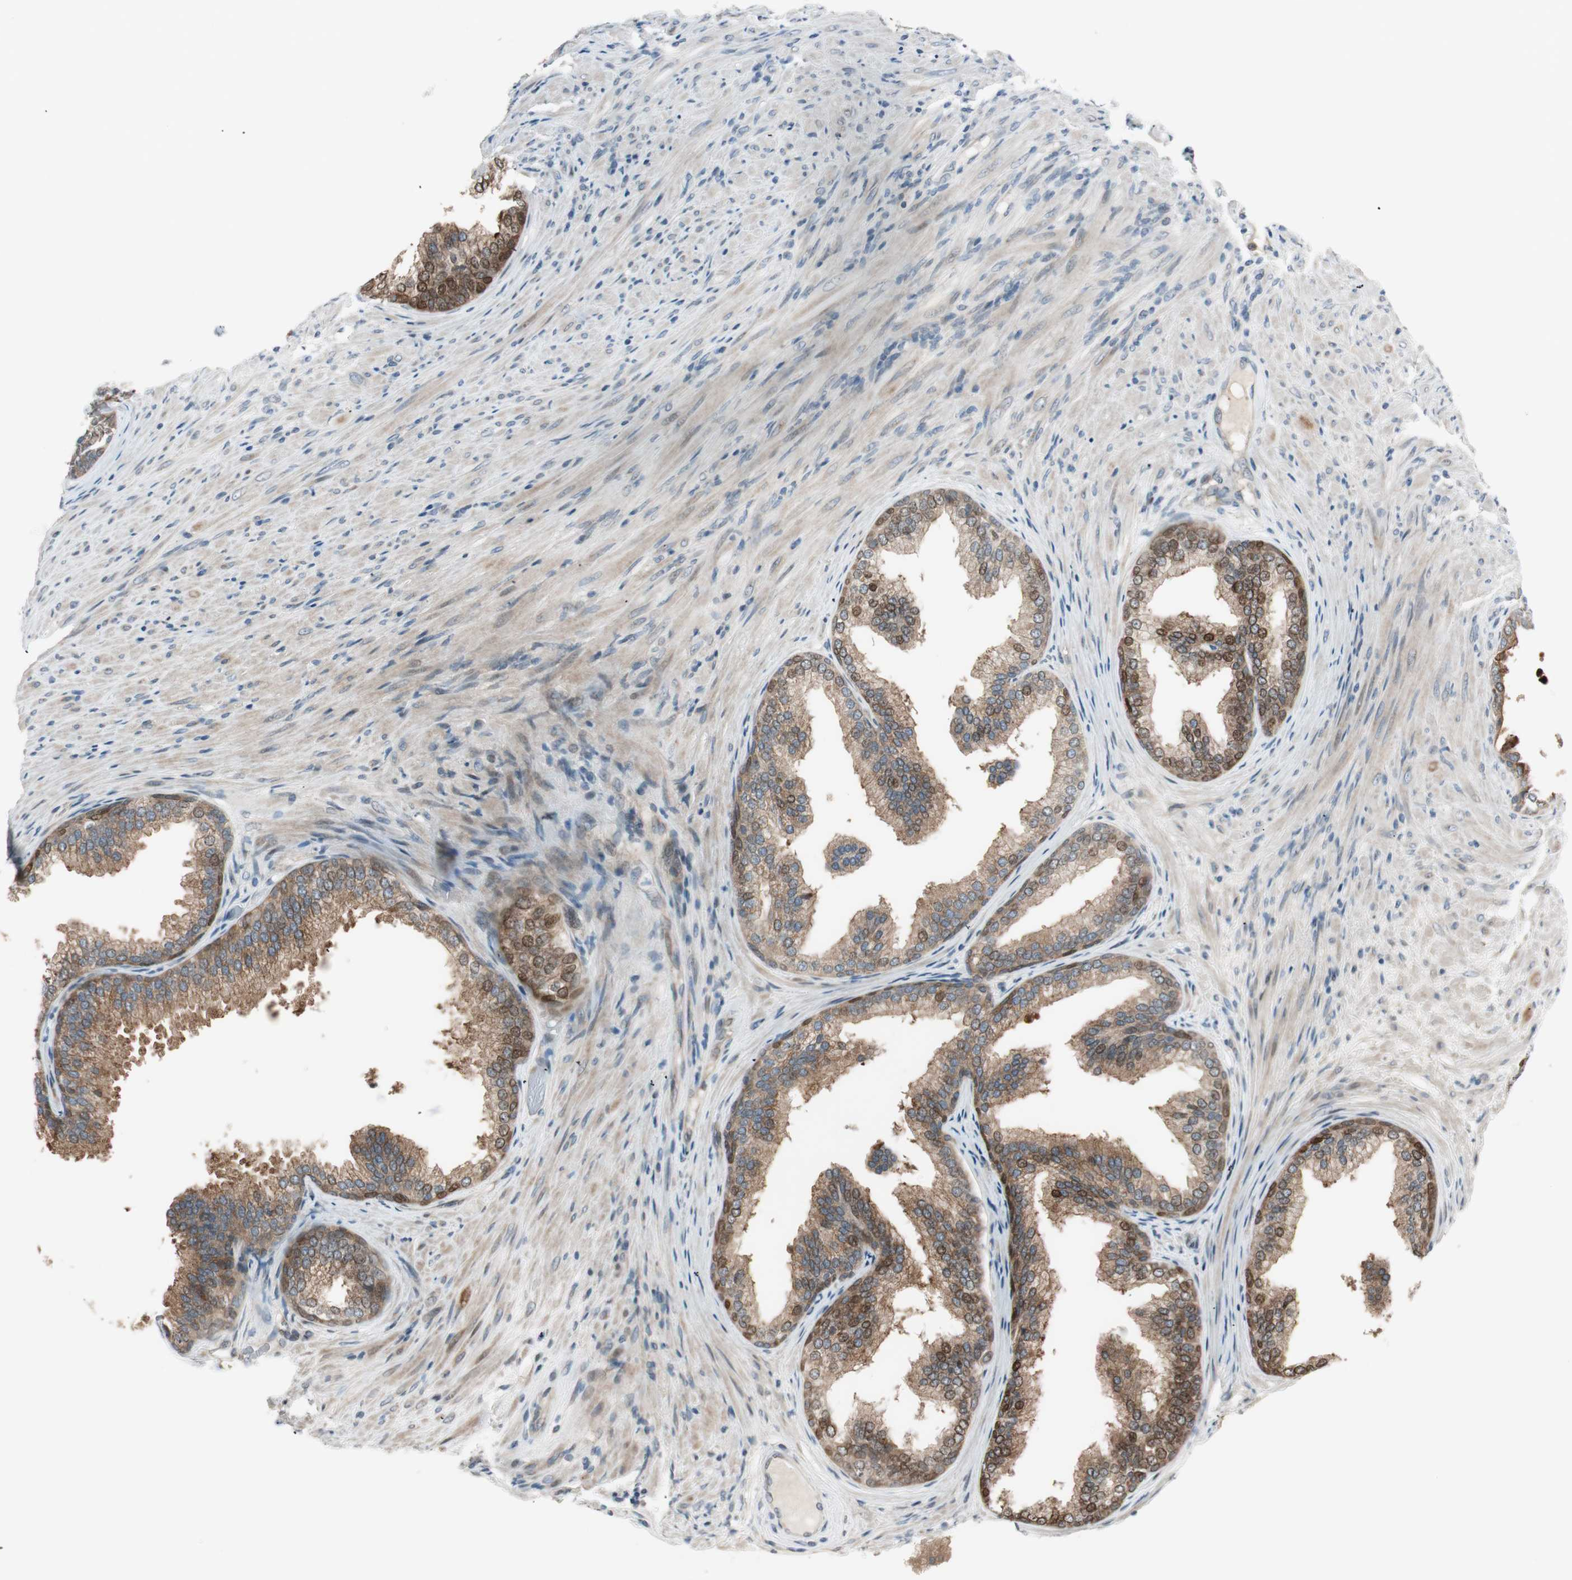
{"staining": {"intensity": "moderate", "quantity": ">75%", "location": "cytoplasmic/membranous,nuclear"}, "tissue": "prostate", "cell_type": "Glandular cells", "image_type": "normal", "snomed": [{"axis": "morphology", "description": "Normal tissue, NOS"}, {"axis": "topography", "description": "Prostate"}], "caption": "High-power microscopy captured an IHC micrograph of benign prostate, revealing moderate cytoplasmic/membranous,nuclear staining in about >75% of glandular cells.", "gene": "CGRRF1", "patient": {"sex": "male", "age": 76}}